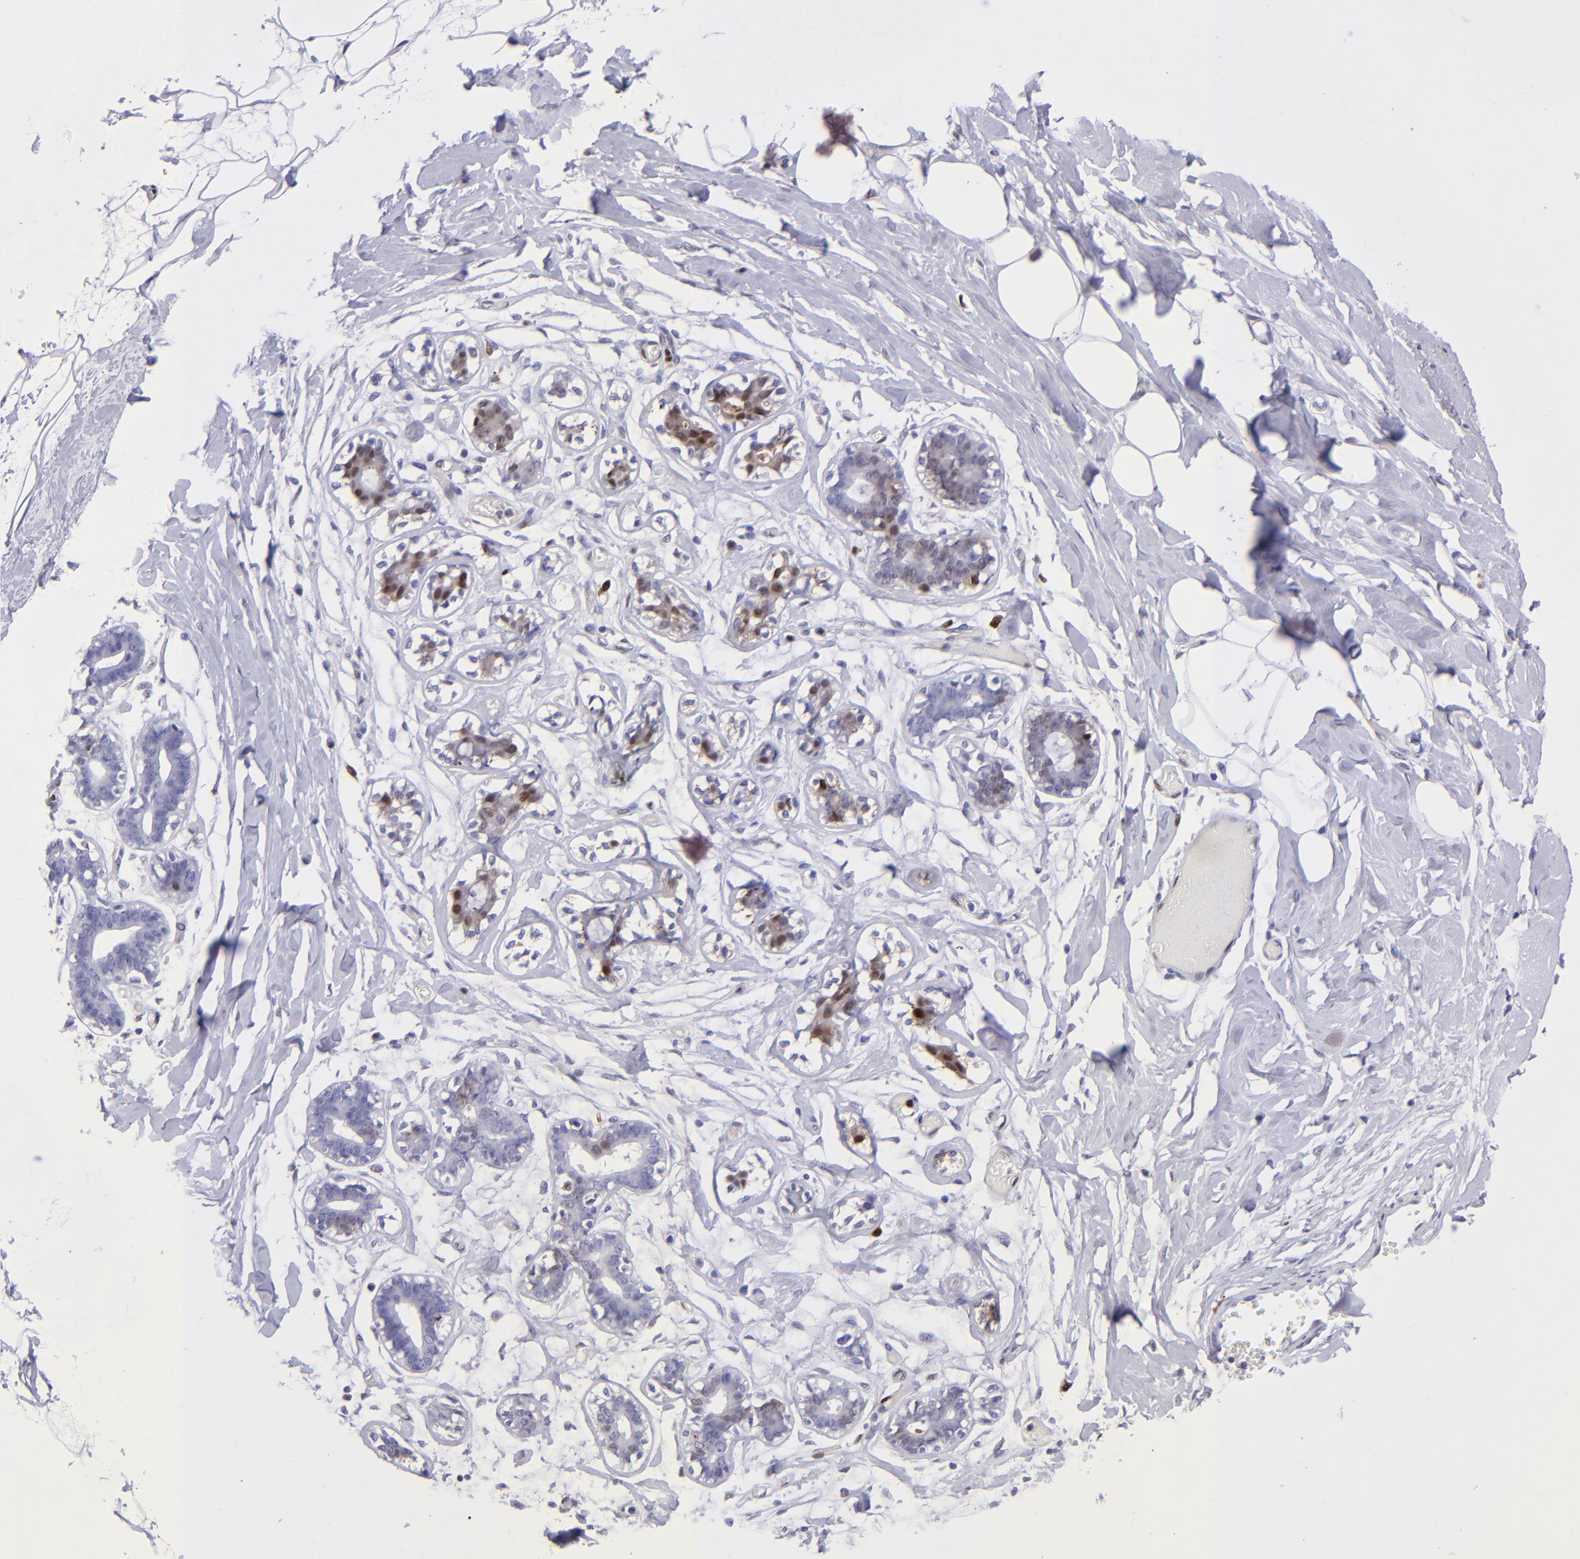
{"staining": {"intensity": "negative", "quantity": "none", "location": "none"}, "tissue": "breast", "cell_type": "Adipocytes", "image_type": "normal", "snomed": [{"axis": "morphology", "description": "Normal tissue, NOS"}, {"axis": "morphology", "description": "Fibrosis, NOS"}, {"axis": "topography", "description": "Breast"}], "caption": "An immunohistochemistry (IHC) image of unremarkable breast is shown. There is no staining in adipocytes of breast.", "gene": "TYMP", "patient": {"sex": "female", "age": 39}}